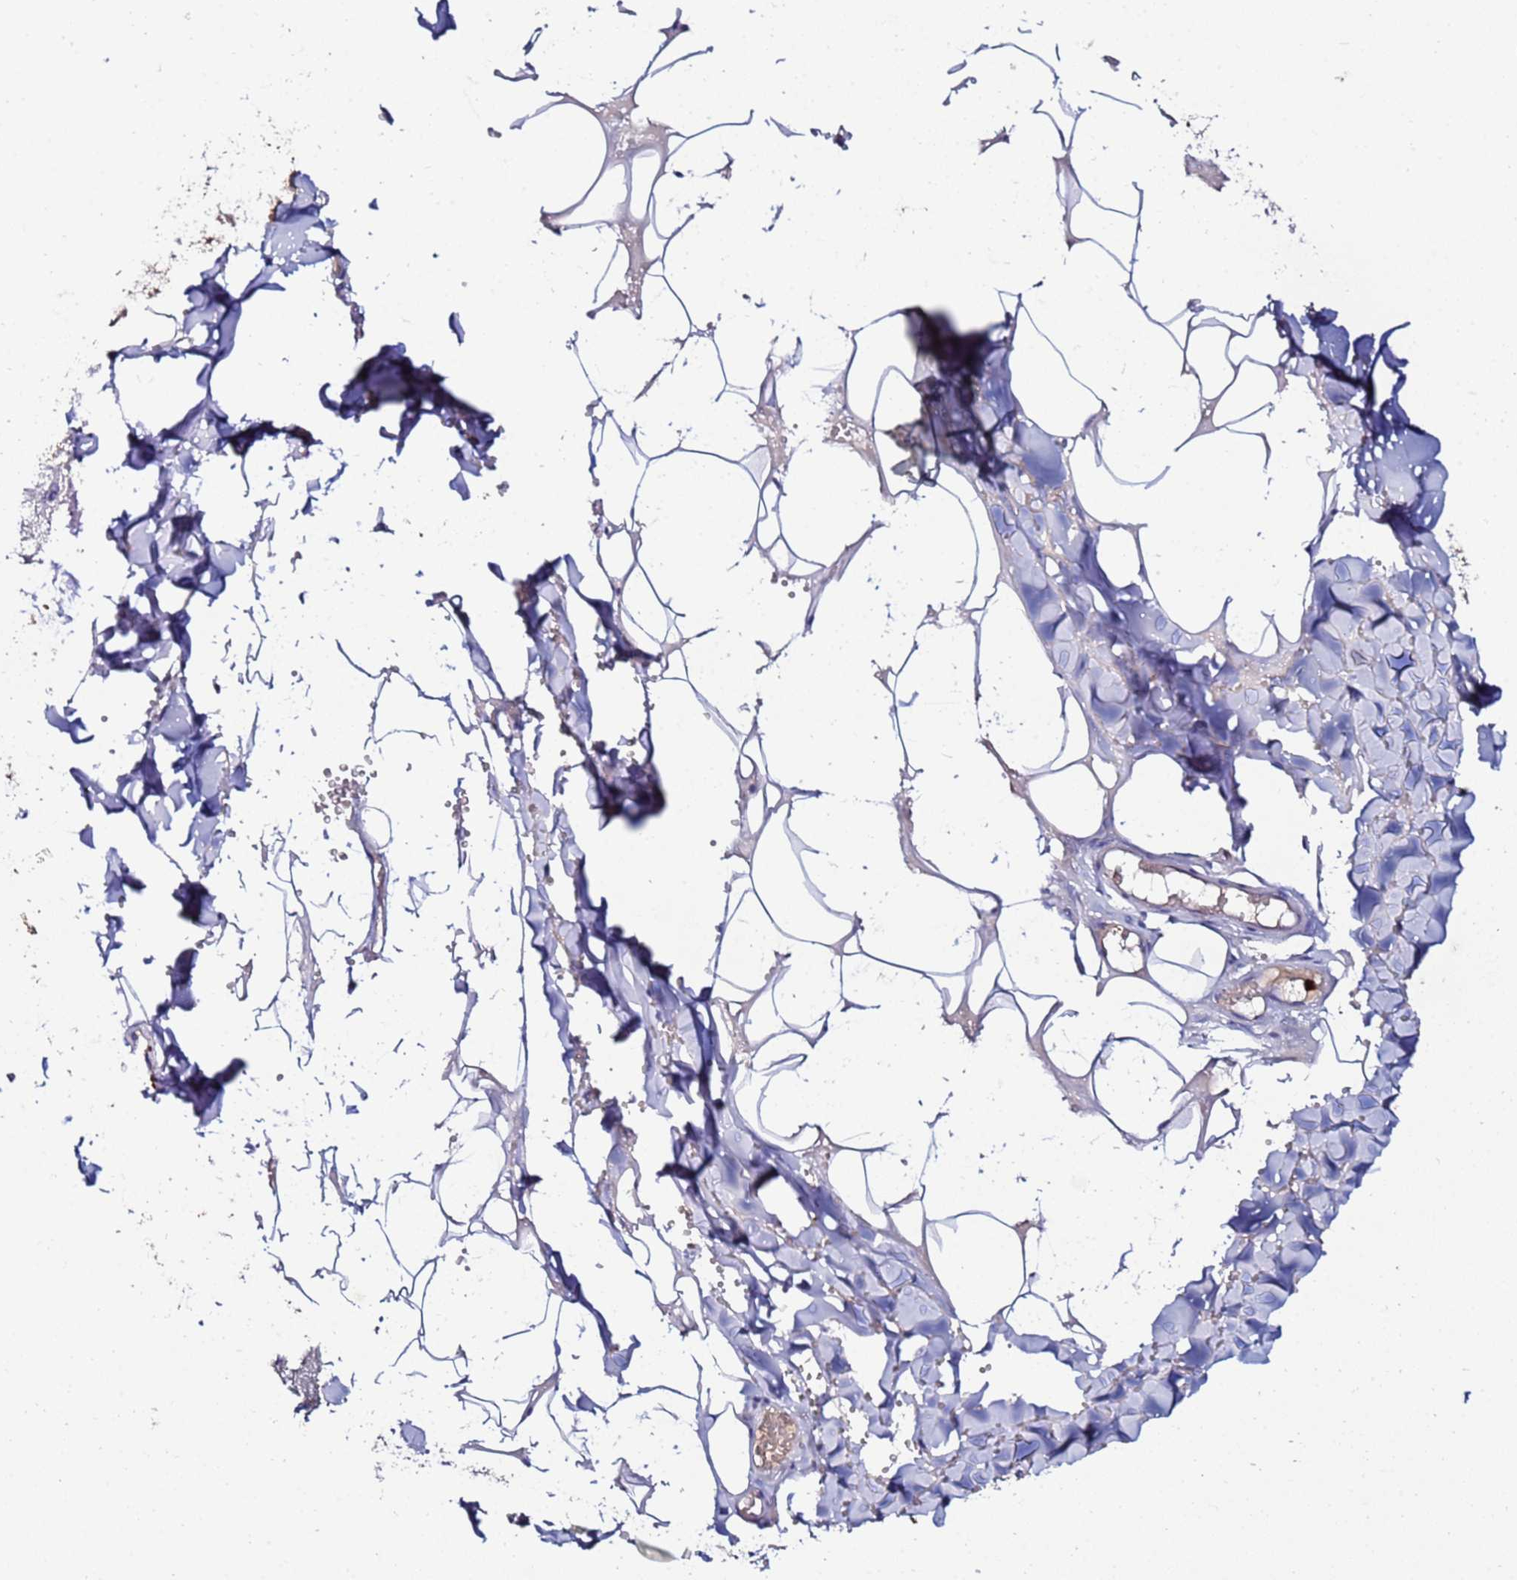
{"staining": {"intensity": "negative", "quantity": "none", "location": "none"}, "tissue": "adipose tissue", "cell_type": "Adipocytes", "image_type": "normal", "snomed": [{"axis": "morphology", "description": "Normal tissue, NOS"}, {"axis": "topography", "description": "Salivary gland"}, {"axis": "topography", "description": "Peripheral nerve tissue"}], "caption": "The immunohistochemistry image has no significant positivity in adipocytes of adipose tissue. (DAB immunohistochemistry visualized using brightfield microscopy, high magnification).", "gene": "TUBAL3", "patient": {"sex": "male", "age": 38}}